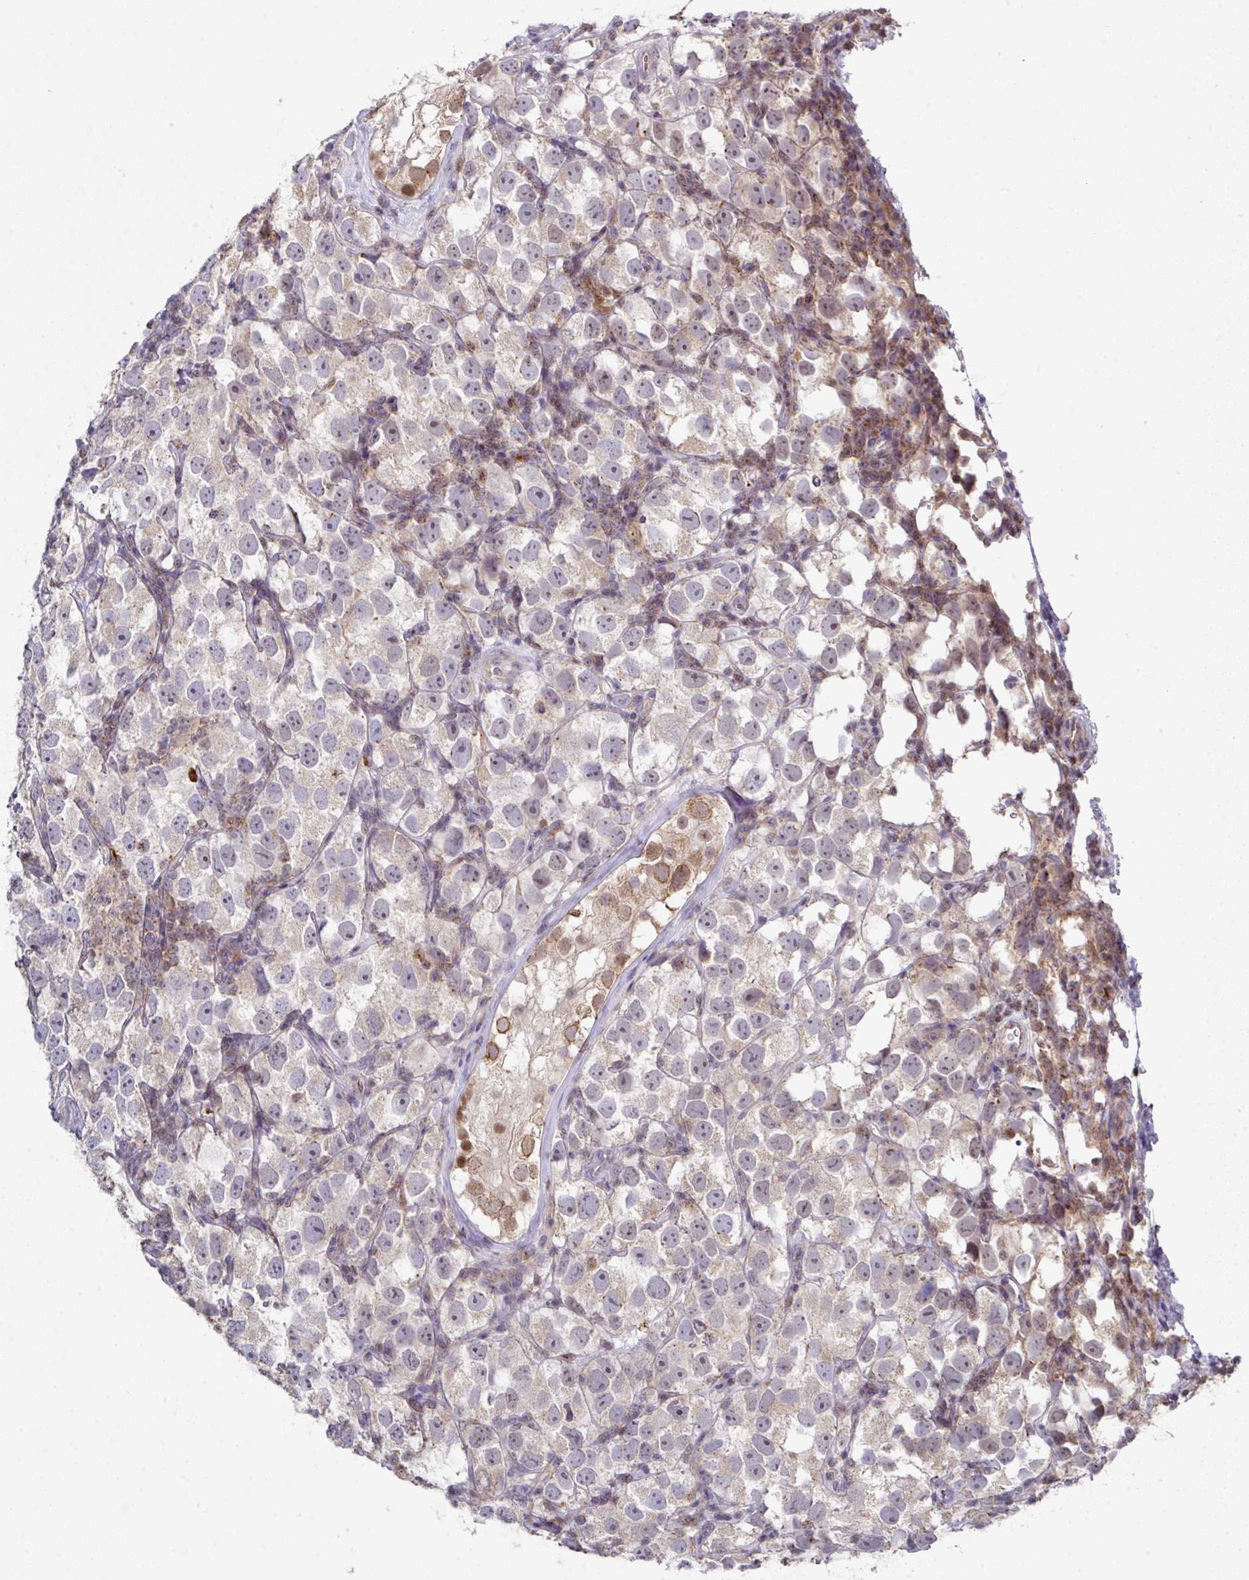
{"staining": {"intensity": "weak", "quantity": "<25%", "location": "cytoplasmic/membranous"}, "tissue": "testis cancer", "cell_type": "Tumor cells", "image_type": "cancer", "snomed": [{"axis": "morphology", "description": "Seminoma, NOS"}, {"axis": "topography", "description": "Testis"}], "caption": "This is an IHC photomicrograph of seminoma (testis). There is no expression in tumor cells.", "gene": "DCAF12L2", "patient": {"sex": "male", "age": 26}}